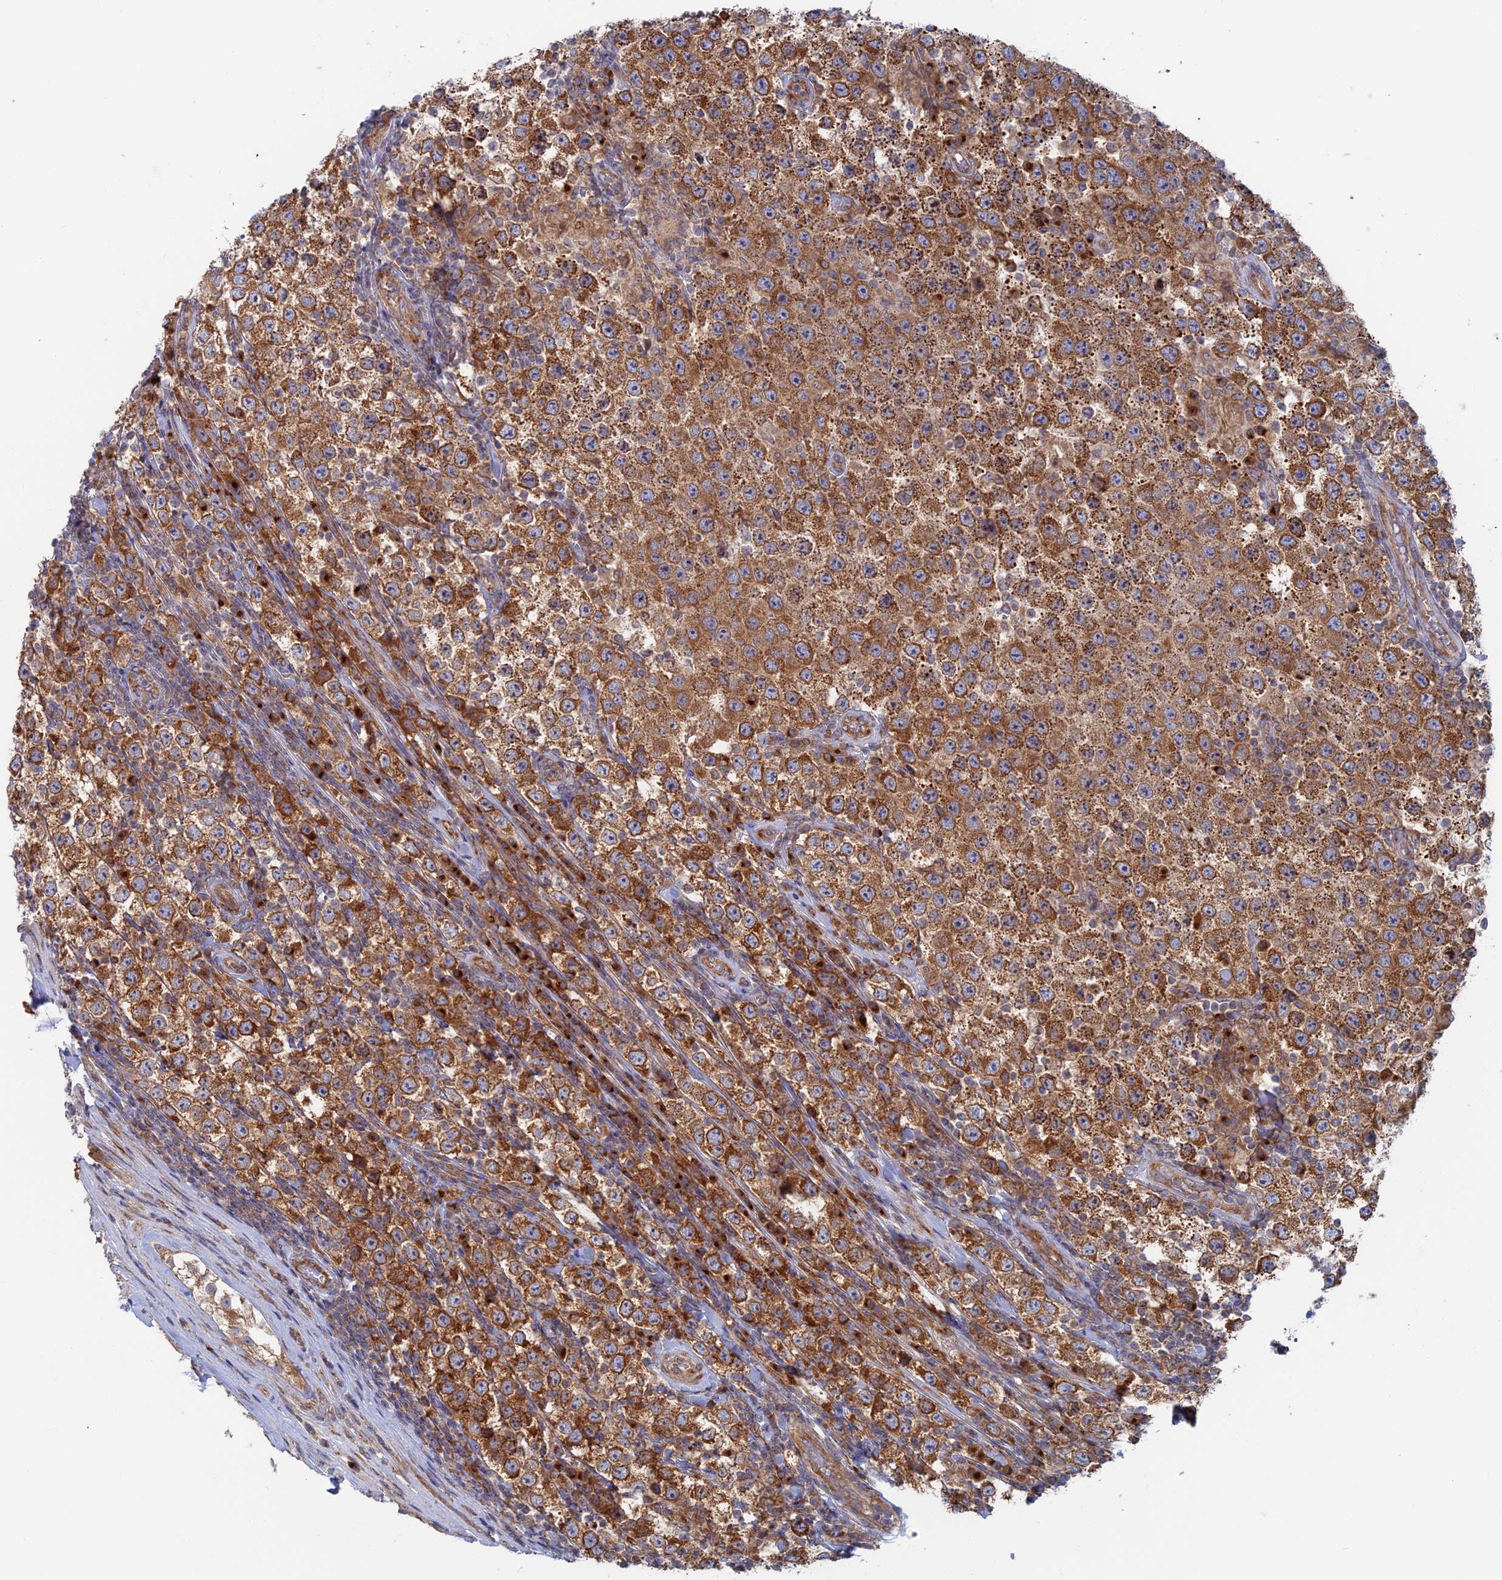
{"staining": {"intensity": "strong", "quantity": ">75%", "location": "cytoplasmic/membranous"}, "tissue": "testis cancer", "cell_type": "Tumor cells", "image_type": "cancer", "snomed": [{"axis": "morphology", "description": "Normal tissue, NOS"}, {"axis": "morphology", "description": "Urothelial carcinoma, High grade"}, {"axis": "morphology", "description": "Seminoma, NOS"}, {"axis": "morphology", "description": "Carcinoma, Embryonal, NOS"}, {"axis": "topography", "description": "Urinary bladder"}, {"axis": "topography", "description": "Testis"}], "caption": "A photomicrograph of testis cancer (embryonal carcinoma) stained for a protein exhibits strong cytoplasmic/membranous brown staining in tumor cells.", "gene": "TBC1D30", "patient": {"sex": "male", "age": 41}}